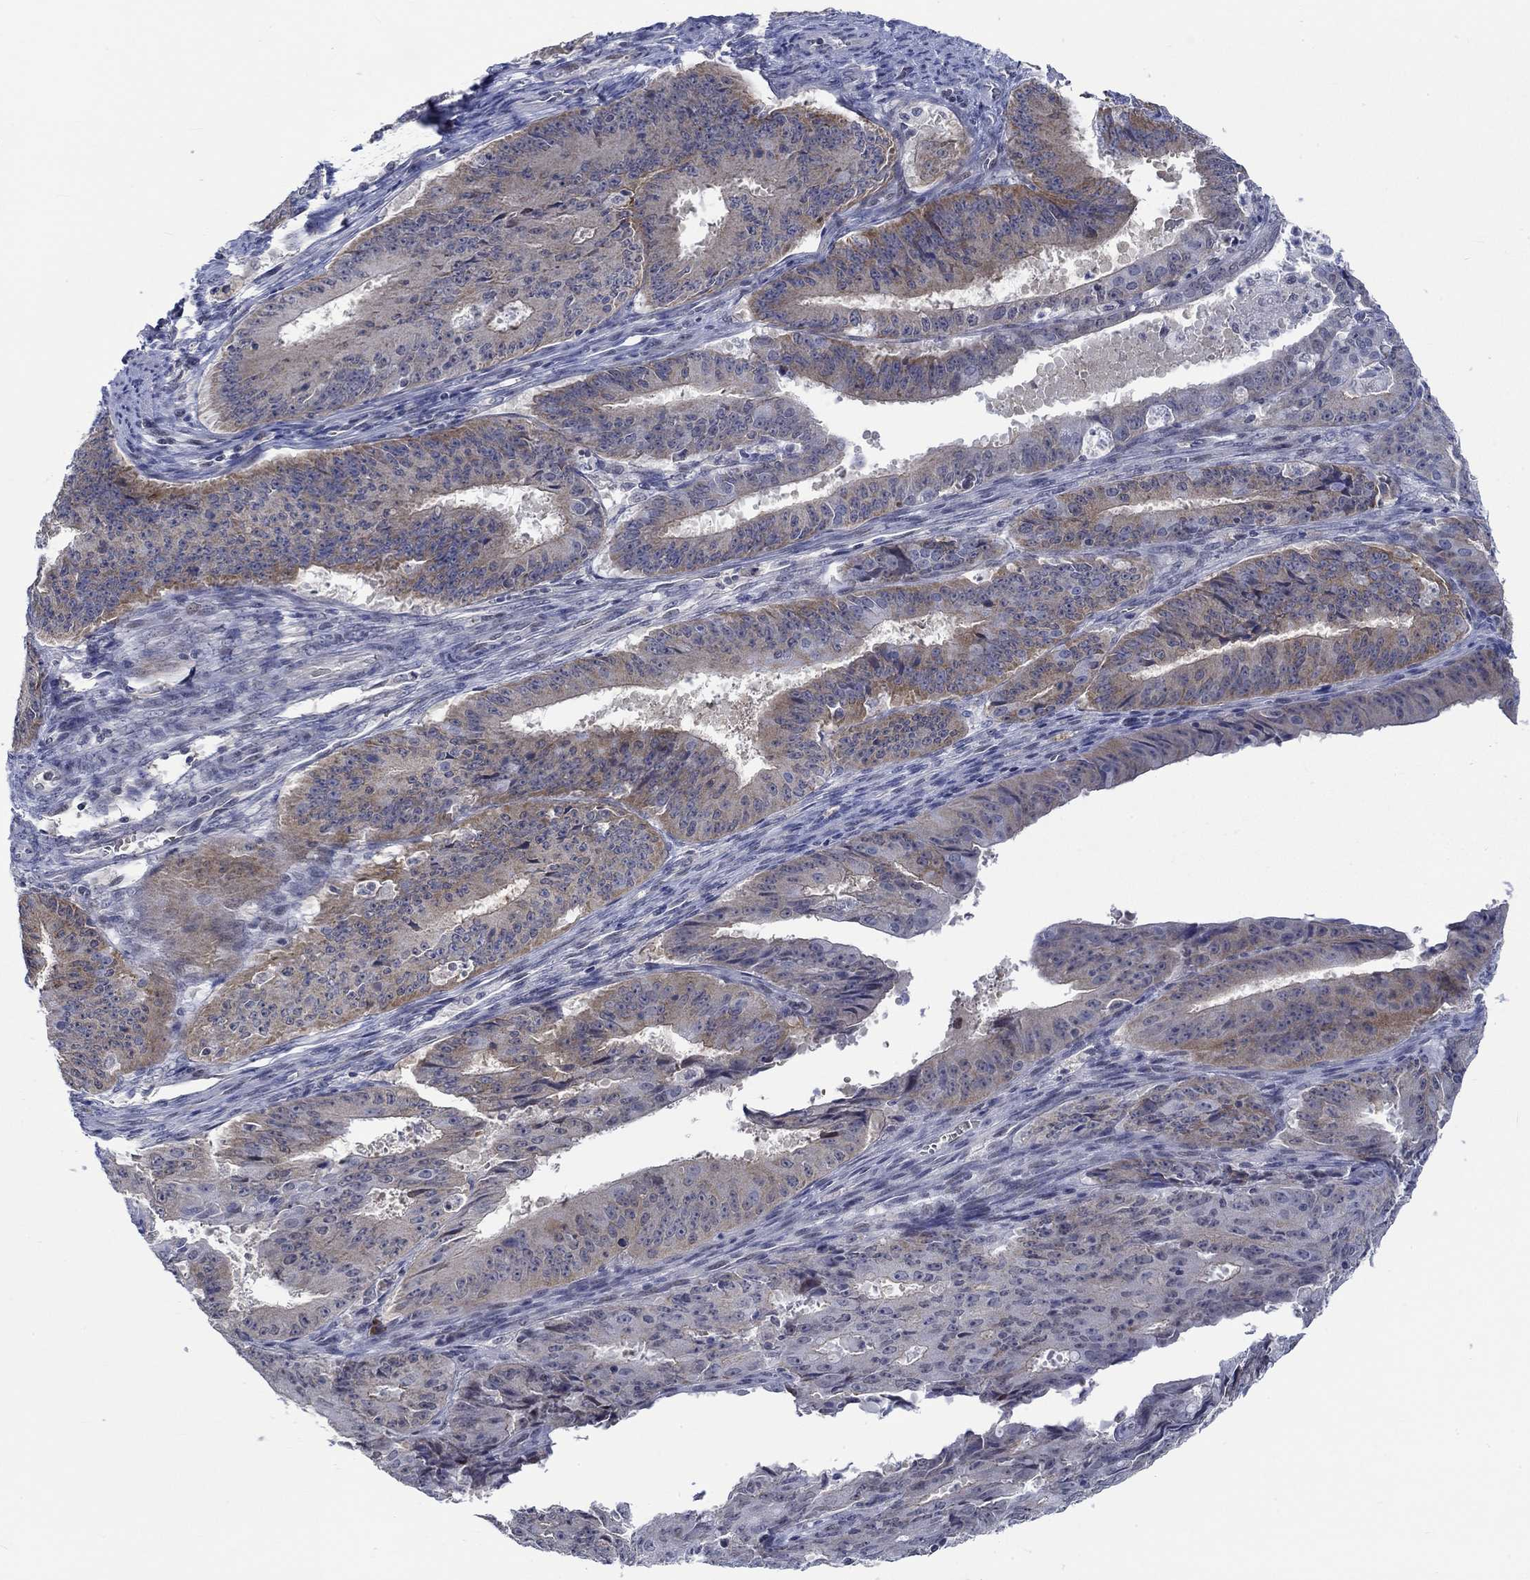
{"staining": {"intensity": "moderate", "quantity": "25%-75%", "location": "cytoplasmic/membranous"}, "tissue": "ovarian cancer", "cell_type": "Tumor cells", "image_type": "cancer", "snomed": [{"axis": "morphology", "description": "Carcinoma, endometroid"}, {"axis": "topography", "description": "Ovary"}], "caption": "An immunohistochemistry (IHC) image of neoplastic tissue is shown. Protein staining in brown shows moderate cytoplasmic/membranous positivity in ovarian endometroid carcinoma within tumor cells. The staining was performed using DAB (3,3'-diaminobenzidine), with brown indicating positive protein expression. Nuclei are stained blue with hematoxylin.", "gene": "WASF1", "patient": {"sex": "female", "age": 42}}